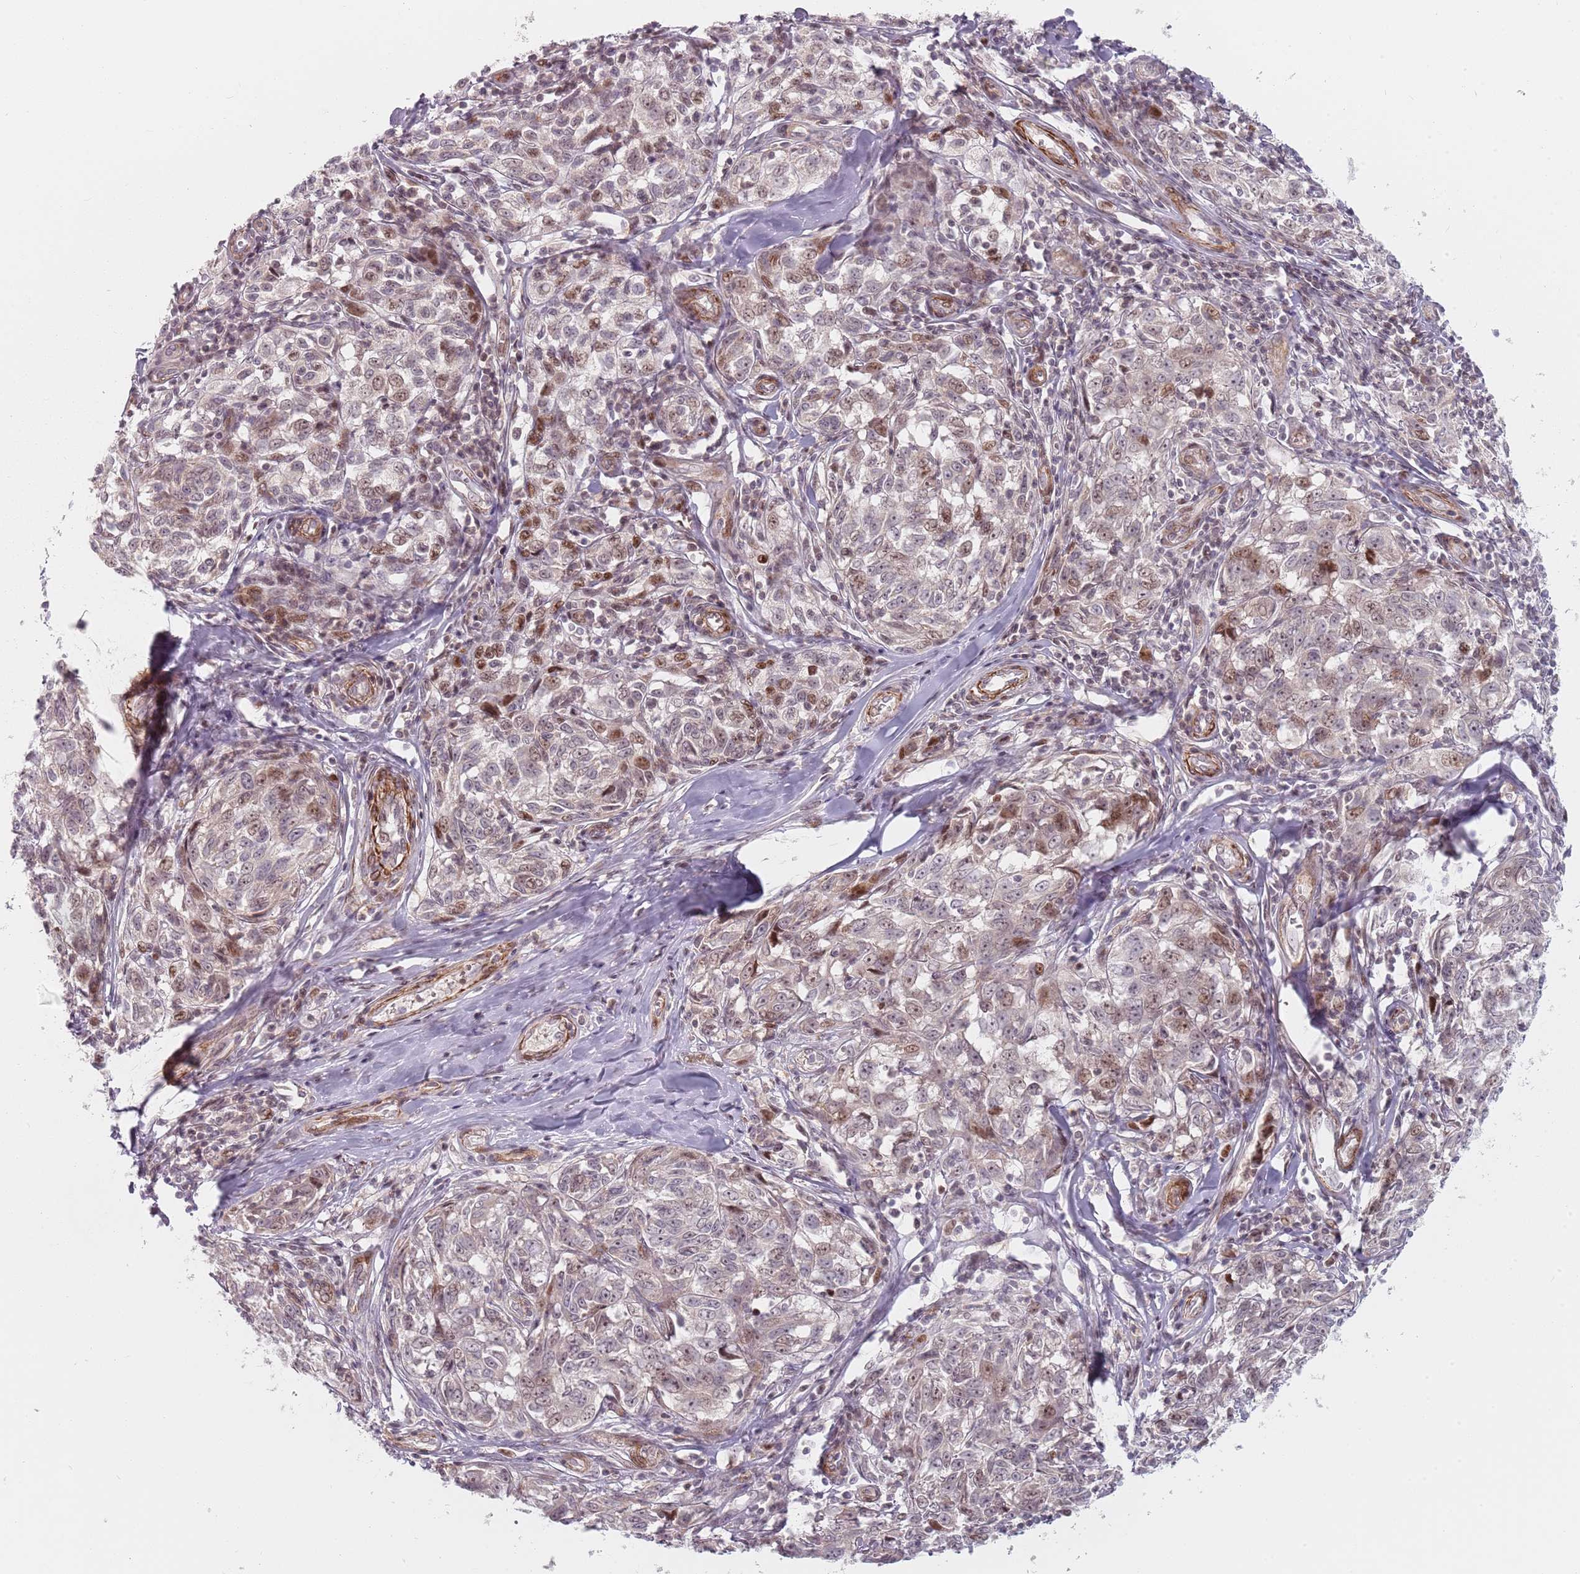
{"staining": {"intensity": "moderate", "quantity": "<25%", "location": "nuclear"}, "tissue": "melanoma", "cell_type": "Tumor cells", "image_type": "cancer", "snomed": [{"axis": "morphology", "description": "Normal tissue, NOS"}, {"axis": "morphology", "description": "Malignant melanoma, NOS"}, {"axis": "topography", "description": "Skin"}], "caption": "Immunohistochemistry micrograph of neoplastic tissue: melanoma stained using IHC reveals low levels of moderate protein expression localized specifically in the nuclear of tumor cells, appearing as a nuclear brown color.", "gene": "RPS6KA2", "patient": {"sex": "female", "age": 64}}